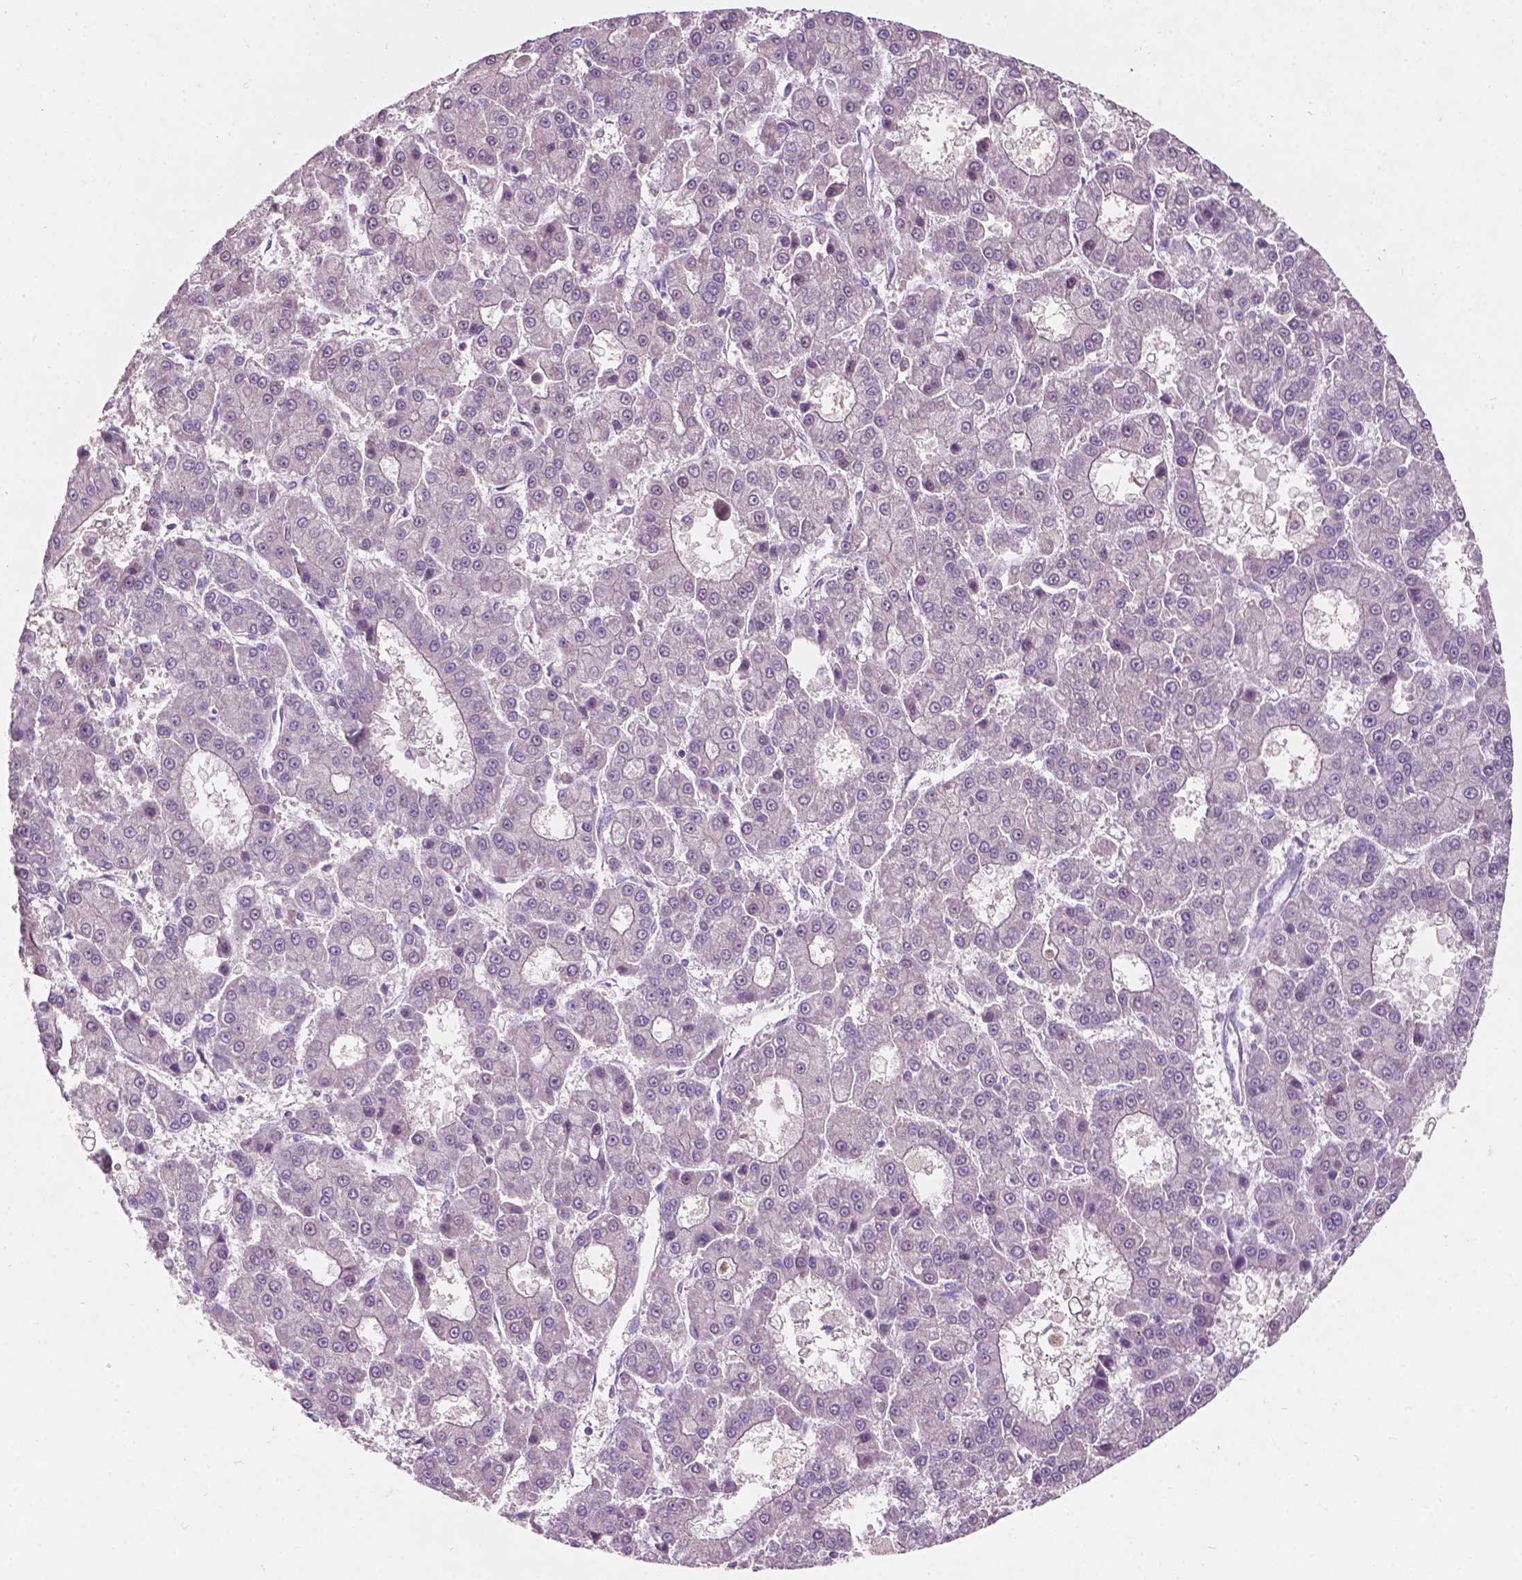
{"staining": {"intensity": "negative", "quantity": "none", "location": "none"}, "tissue": "liver cancer", "cell_type": "Tumor cells", "image_type": "cancer", "snomed": [{"axis": "morphology", "description": "Carcinoma, Hepatocellular, NOS"}, {"axis": "topography", "description": "Liver"}], "caption": "IHC image of neoplastic tissue: human liver cancer stained with DAB shows no significant protein positivity in tumor cells. The staining is performed using DAB brown chromogen with nuclei counter-stained in using hematoxylin.", "gene": "TM6SF2", "patient": {"sex": "male", "age": 70}}